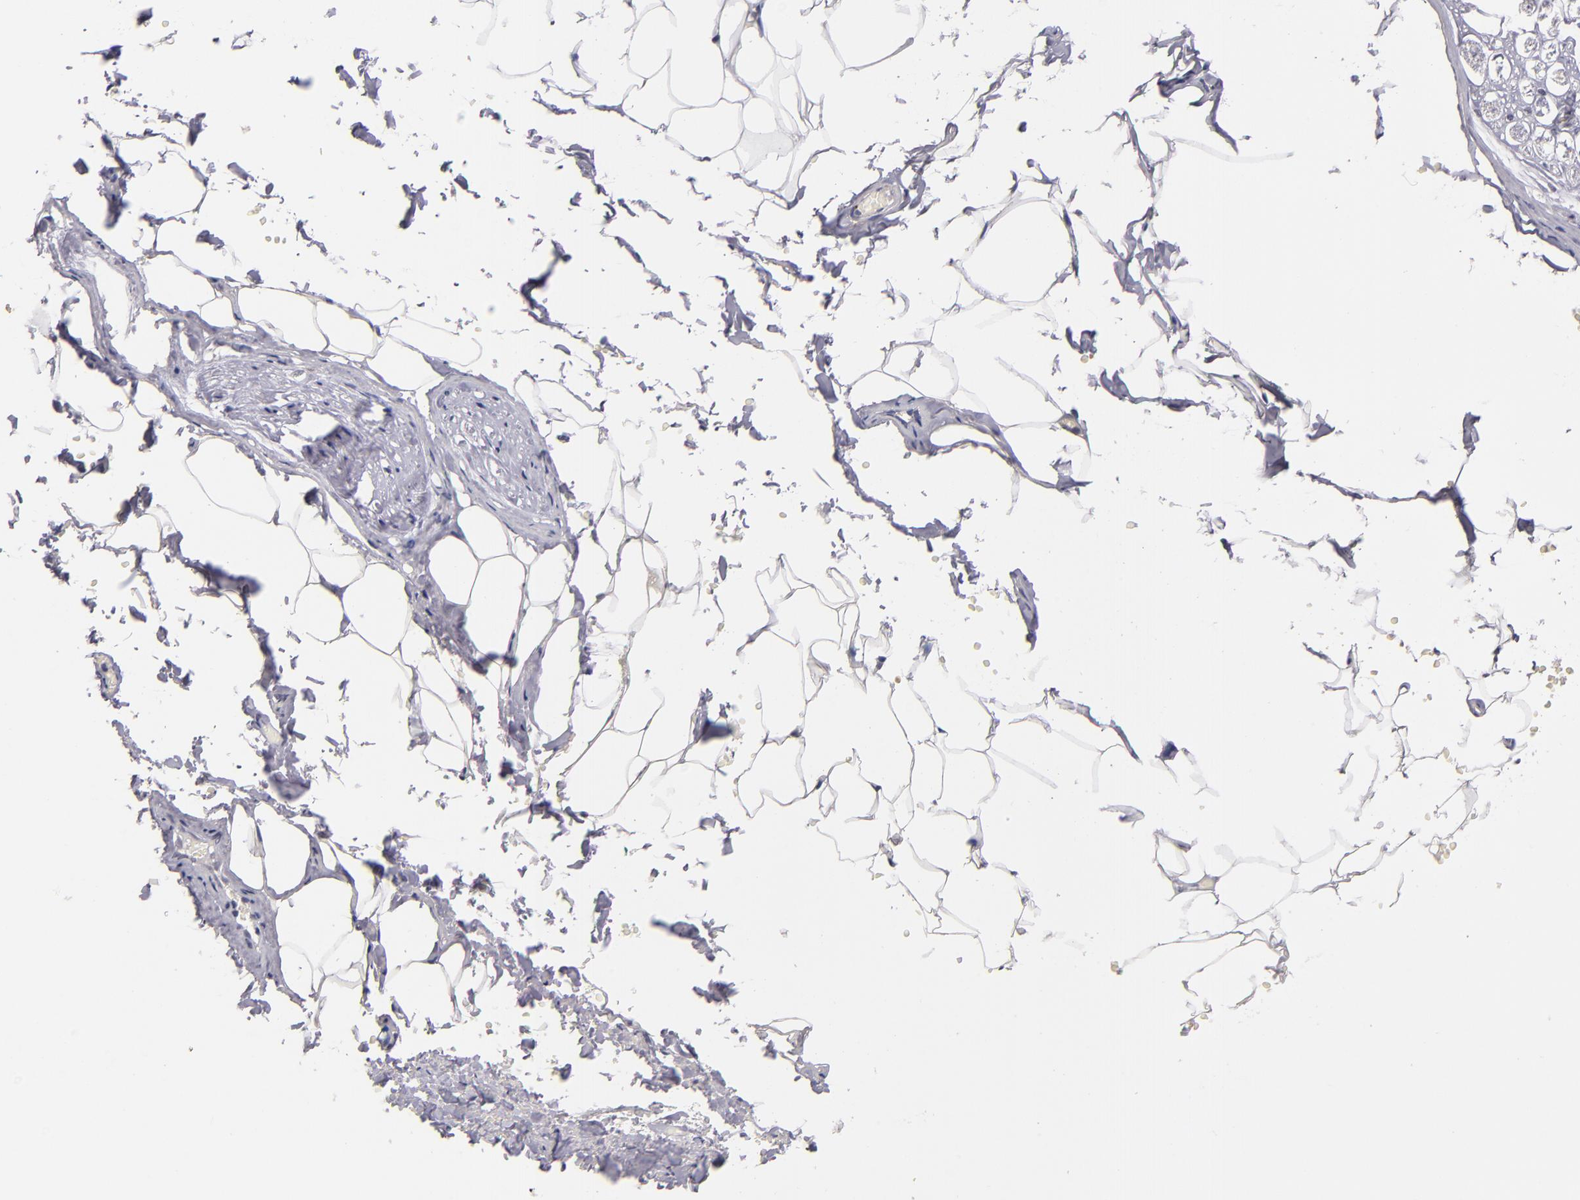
{"staining": {"intensity": "negative", "quantity": "none", "location": "none"}, "tissue": "adipose tissue", "cell_type": "Adipocytes", "image_type": "normal", "snomed": [{"axis": "morphology", "description": "Normal tissue, NOS"}, {"axis": "topography", "description": "Soft tissue"}, {"axis": "topography", "description": "Peripheral nerve tissue"}], "caption": "IHC of normal human adipose tissue reveals no staining in adipocytes.", "gene": "CDC7", "patient": {"sex": "female", "age": 68}}